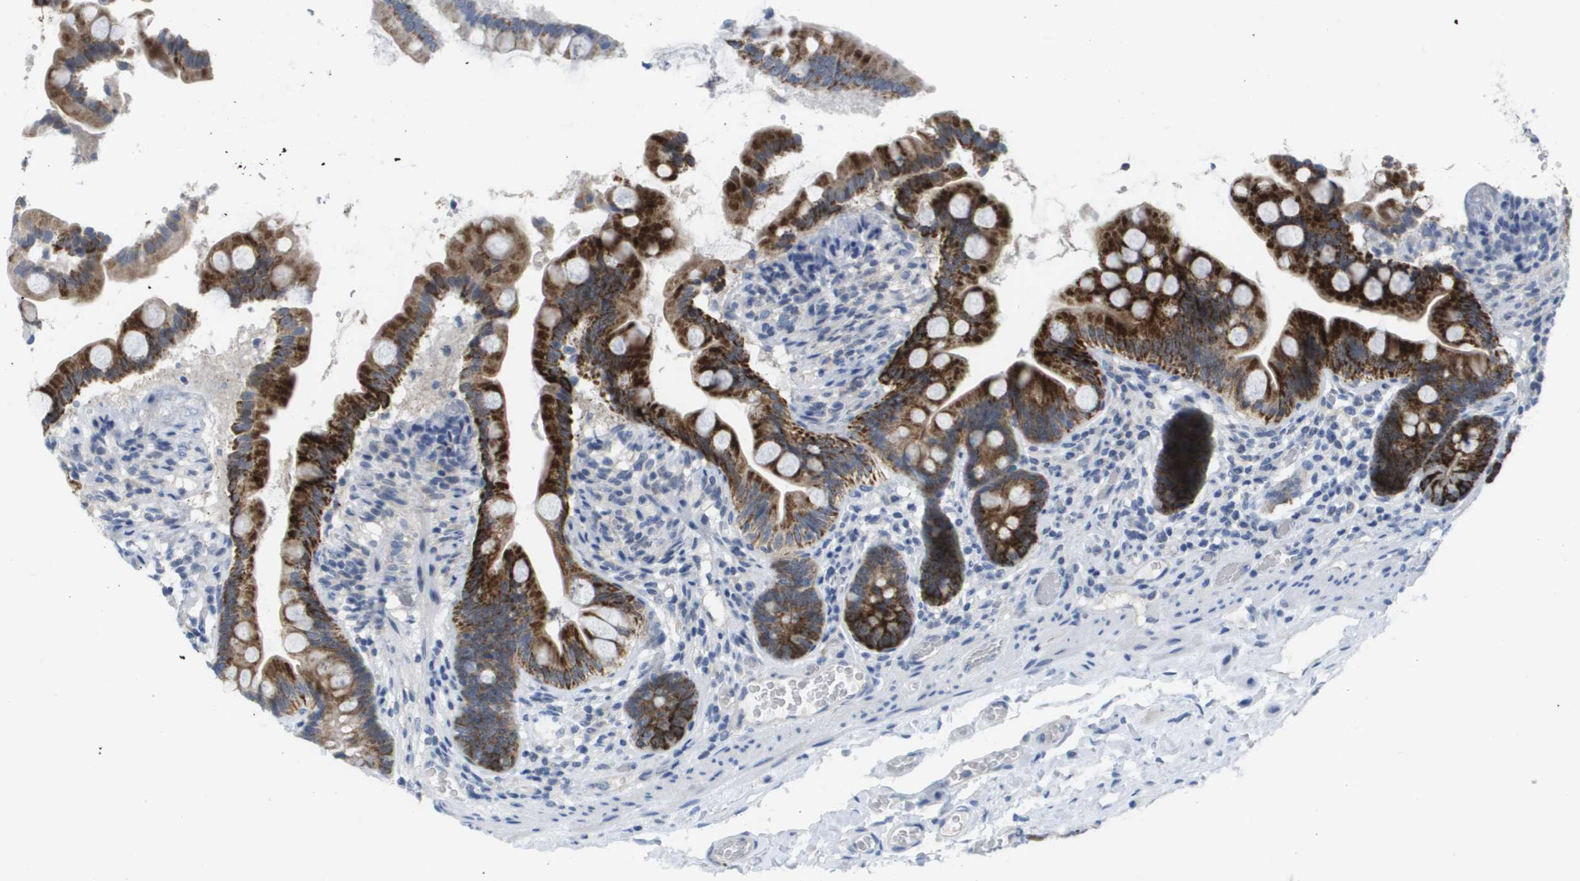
{"staining": {"intensity": "strong", "quantity": ">75%", "location": "cytoplasmic/membranous"}, "tissue": "small intestine", "cell_type": "Glandular cells", "image_type": "normal", "snomed": [{"axis": "morphology", "description": "Normal tissue, NOS"}, {"axis": "topography", "description": "Small intestine"}], "caption": "A micrograph of human small intestine stained for a protein shows strong cytoplasmic/membranous brown staining in glandular cells.", "gene": "PDE4A", "patient": {"sex": "female", "age": 56}}